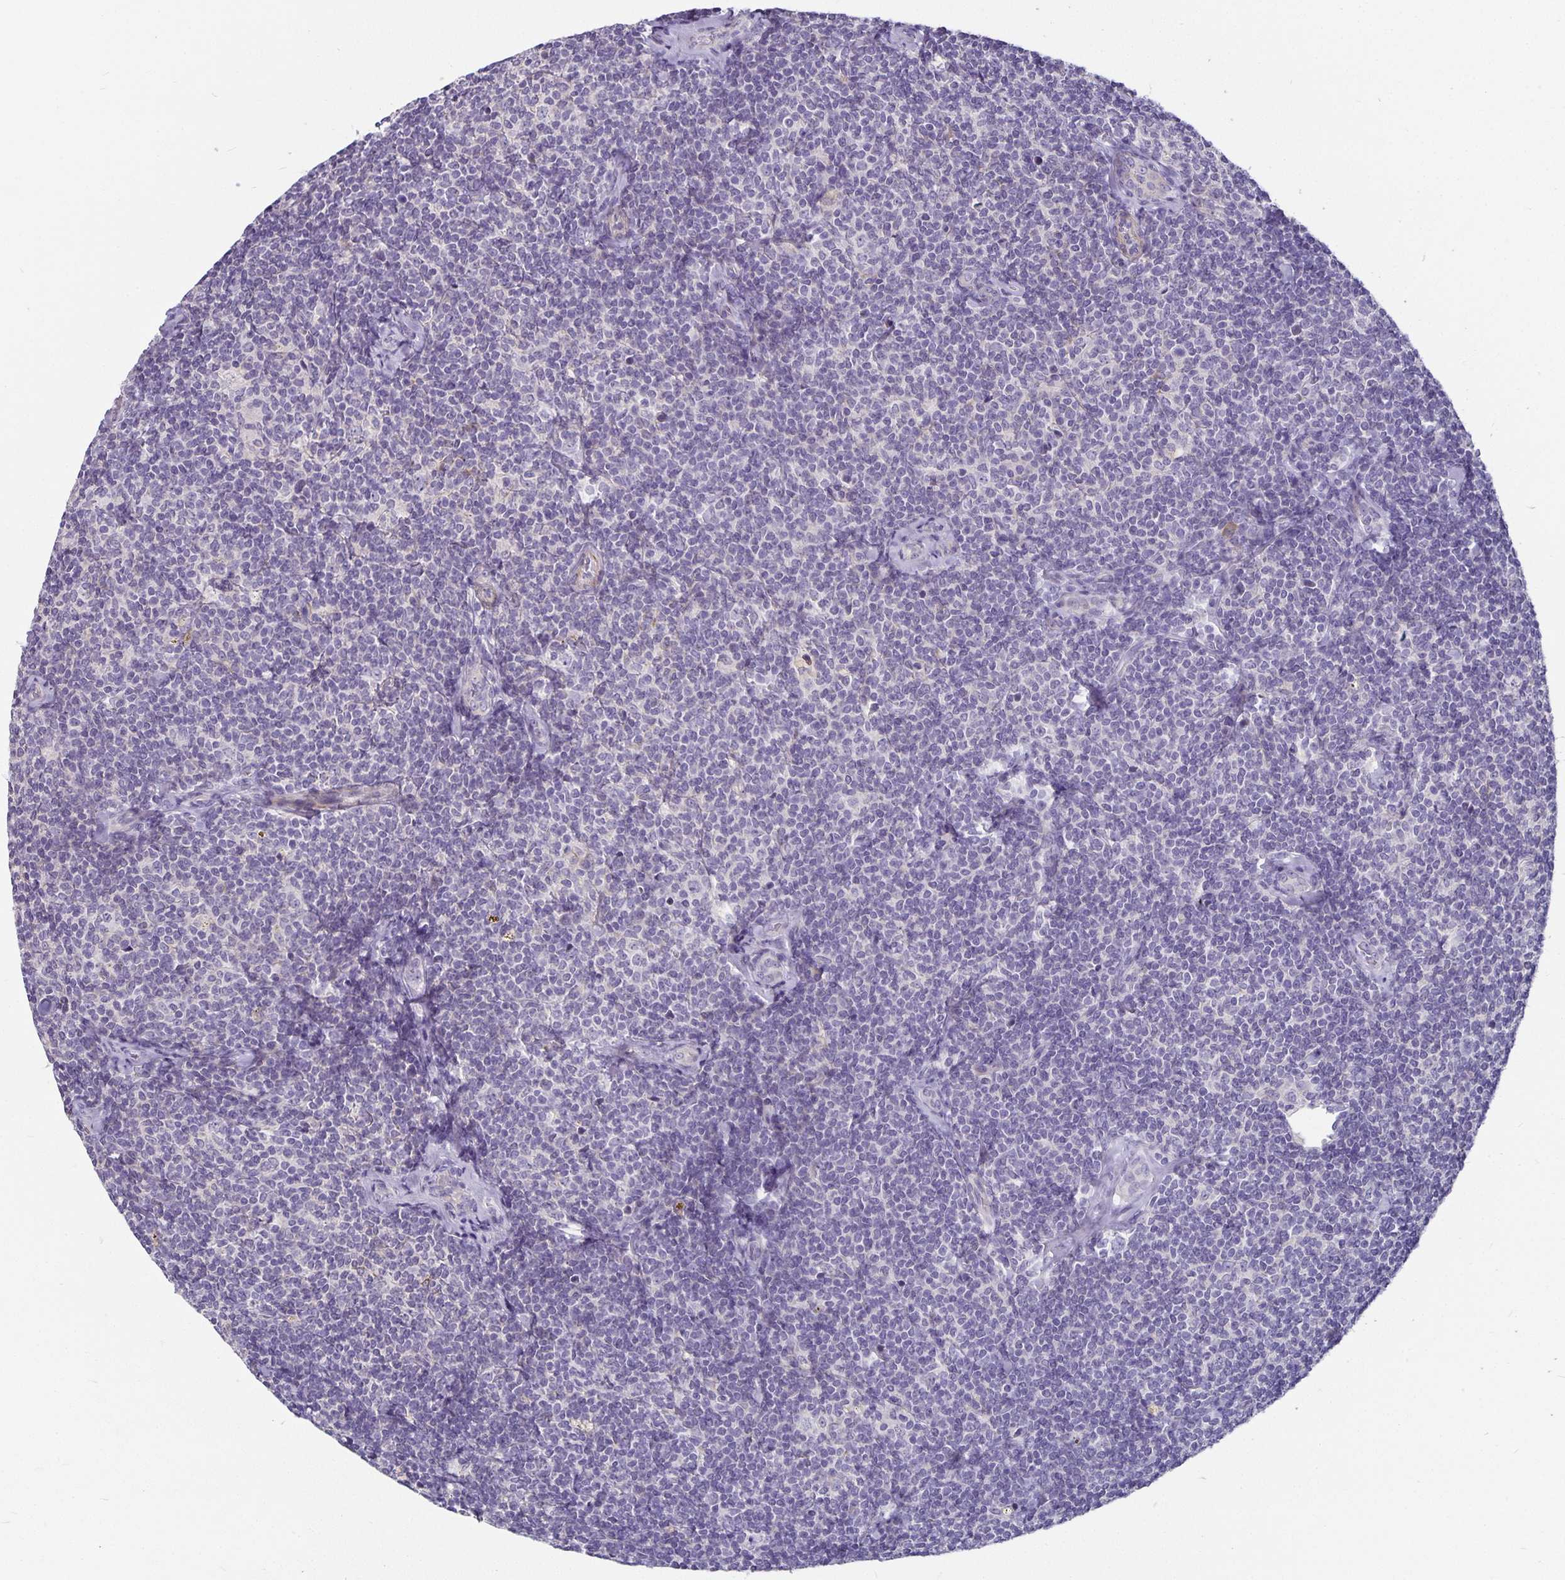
{"staining": {"intensity": "negative", "quantity": "none", "location": "none"}, "tissue": "lymphoma", "cell_type": "Tumor cells", "image_type": "cancer", "snomed": [{"axis": "morphology", "description": "Malignant lymphoma, non-Hodgkin's type, Low grade"}, {"axis": "topography", "description": "Lymph node"}], "caption": "DAB (3,3'-diaminobenzidine) immunohistochemical staining of low-grade malignant lymphoma, non-Hodgkin's type exhibits no significant positivity in tumor cells. (DAB (3,3'-diaminobenzidine) IHC with hematoxylin counter stain).", "gene": "CA12", "patient": {"sex": "female", "age": 56}}